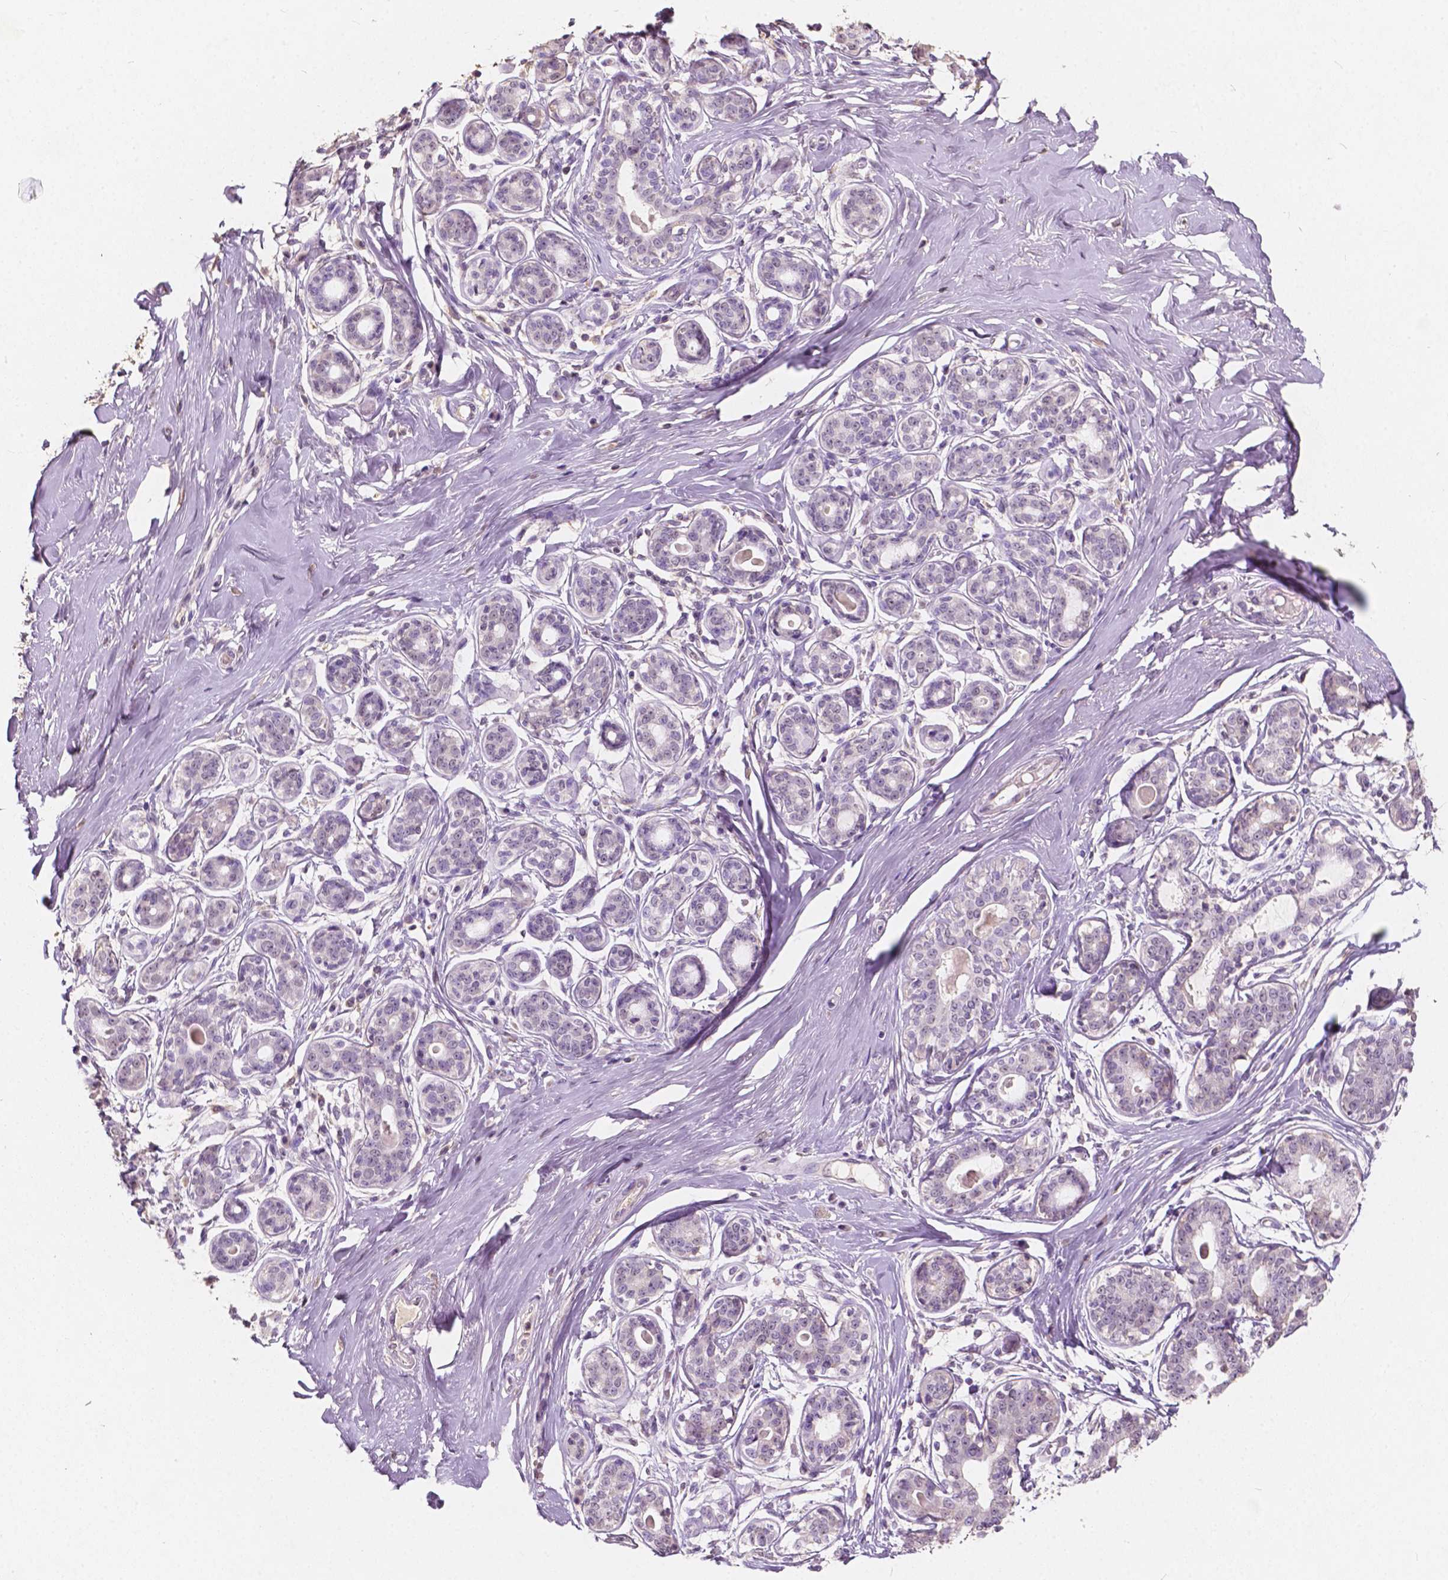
{"staining": {"intensity": "weak", "quantity": "<25%", "location": "cytoplasmic/membranous"}, "tissue": "breast", "cell_type": "Adipocytes", "image_type": "normal", "snomed": [{"axis": "morphology", "description": "Normal tissue, NOS"}, {"axis": "topography", "description": "Skin"}, {"axis": "topography", "description": "Breast"}], "caption": "The micrograph shows no staining of adipocytes in normal breast. Brightfield microscopy of immunohistochemistry (IHC) stained with DAB (brown) and hematoxylin (blue), captured at high magnification.", "gene": "SOX15", "patient": {"sex": "female", "age": 43}}